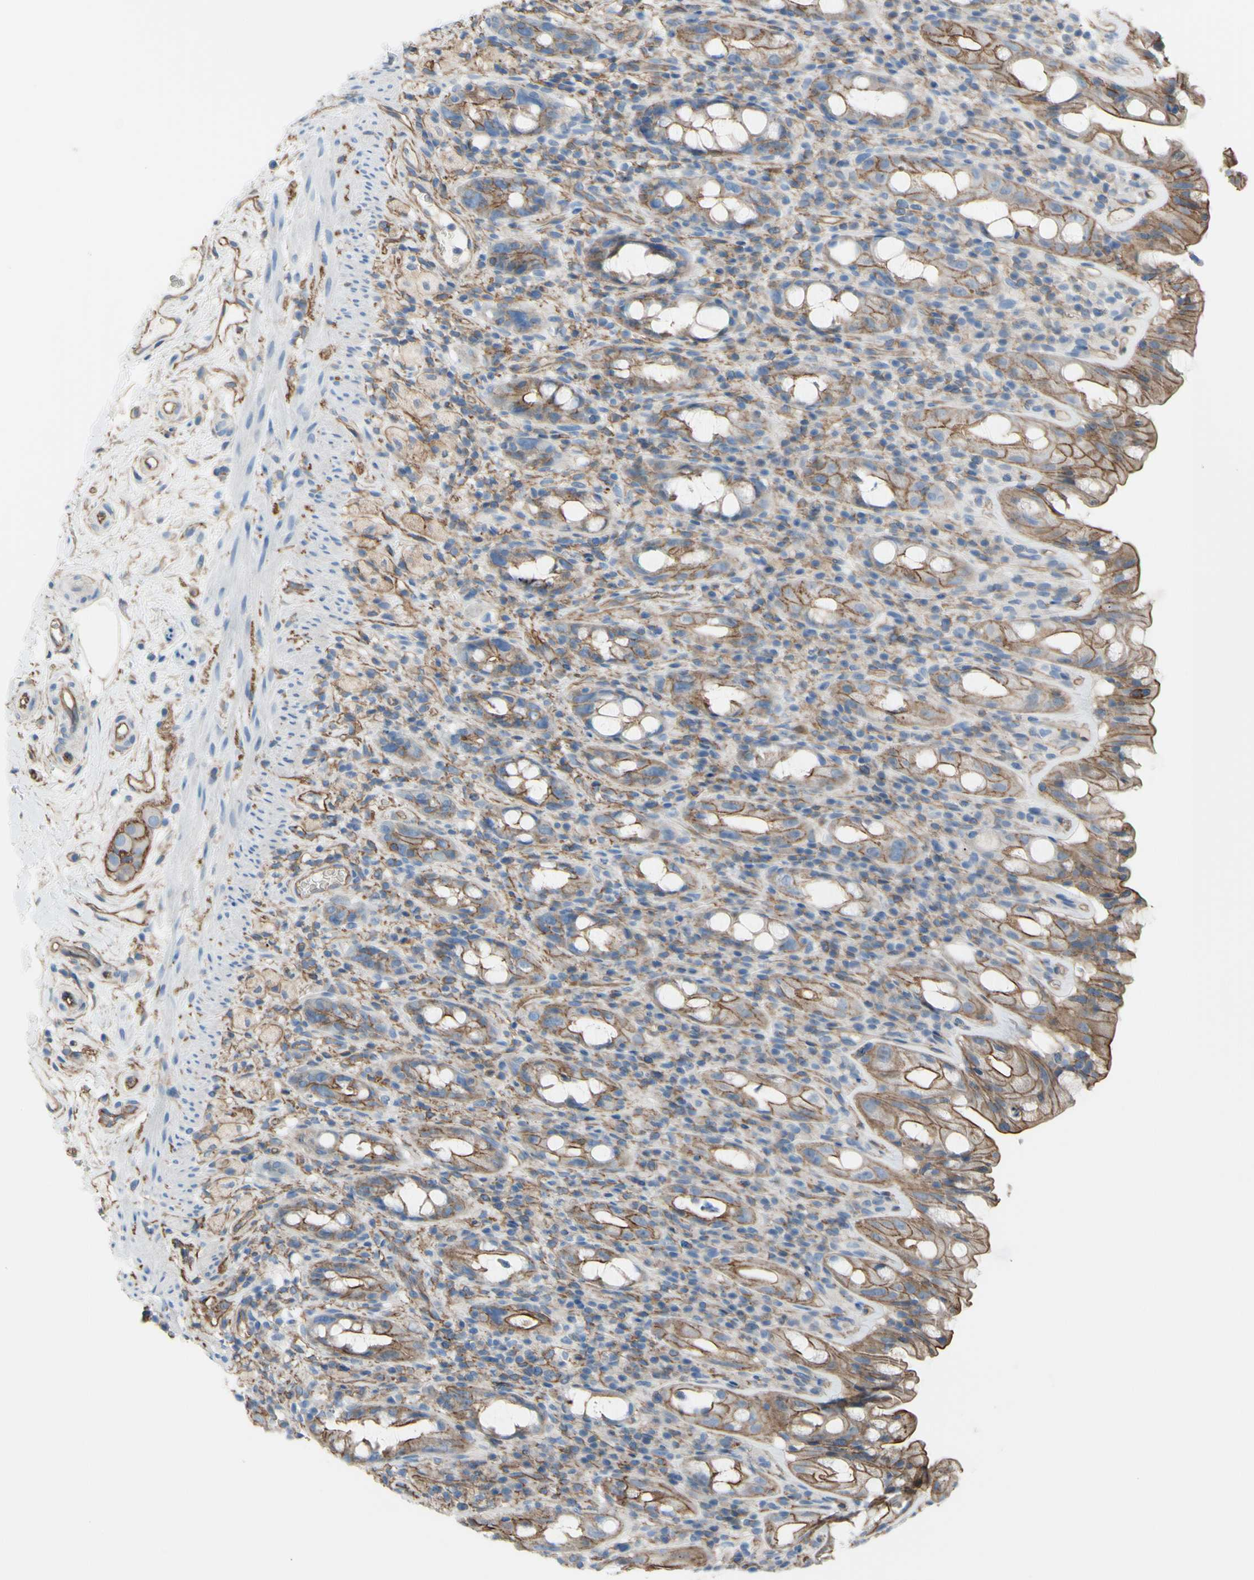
{"staining": {"intensity": "moderate", "quantity": ">75%", "location": "cytoplasmic/membranous"}, "tissue": "rectum", "cell_type": "Glandular cells", "image_type": "normal", "snomed": [{"axis": "morphology", "description": "Normal tissue, NOS"}, {"axis": "topography", "description": "Rectum"}], "caption": "Human rectum stained with a brown dye demonstrates moderate cytoplasmic/membranous positive expression in about >75% of glandular cells.", "gene": "TPBG", "patient": {"sex": "male", "age": 44}}